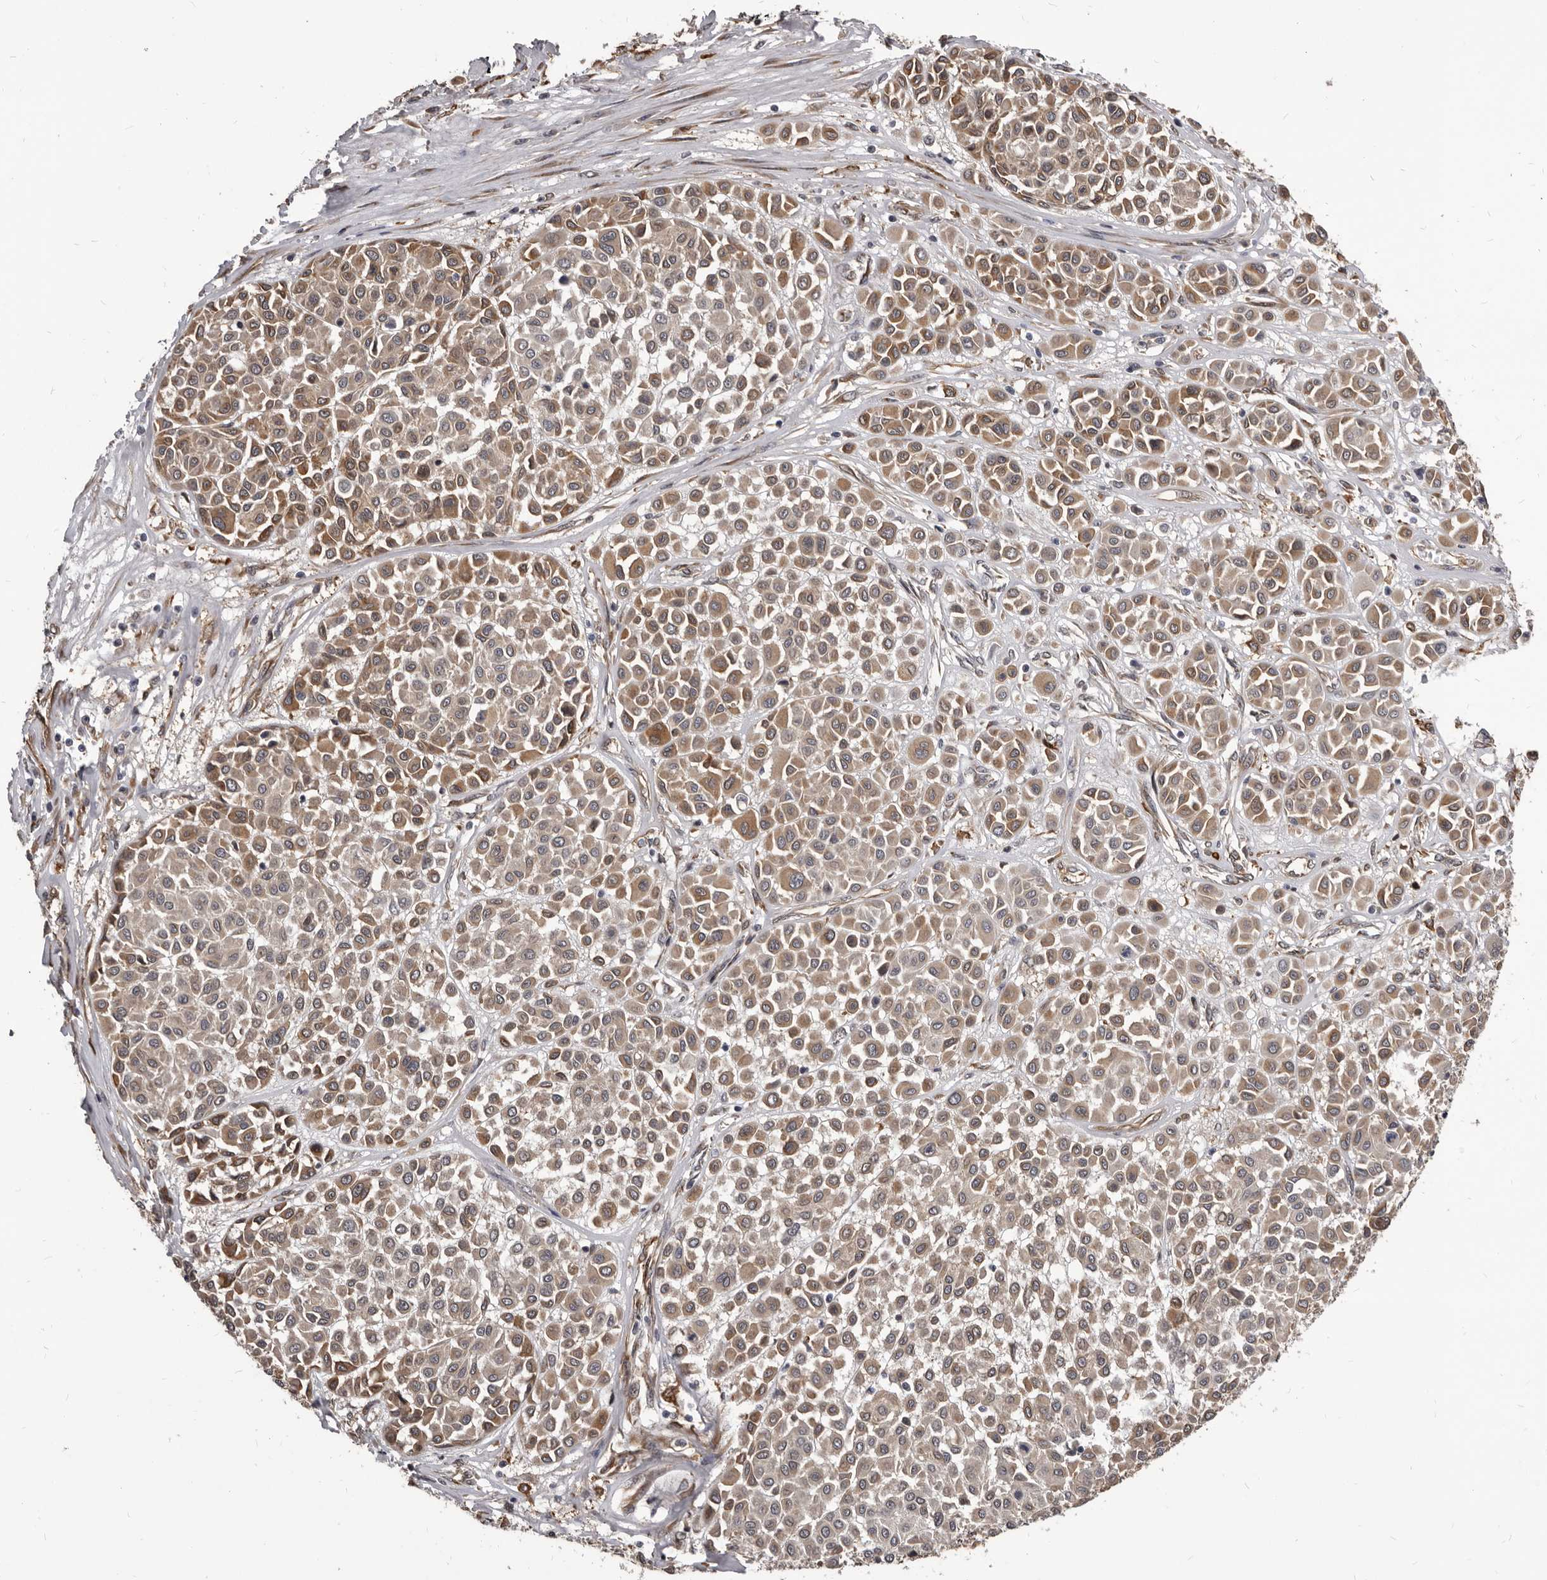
{"staining": {"intensity": "weak", "quantity": ">75%", "location": "cytoplasmic/membranous"}, "tissue": "melanoma", "cell_type": "Tumor cells", "image_type": "cancer", "snomed": [{"axis": "morphology", "description": "Malignant melanoma, Metastatic site"}, {"axis": "topography", "description": "Soft tissue"}], "caption": "Melanoma stained with DAB (3,3'-diaminobenzidine) IHC shows low levels of weak cytoplasmic/membranous staining in about >75% of tumor cells. The staining was performed using DAB (3,3'-diaminobenzidine) to visualize the protein expression in brown, while the nuclei were stained in blue with hematoxylin (Magnification: 20x).", "gene": "ADAMTS20", "patient": {"sex": "male", "age": 41}}